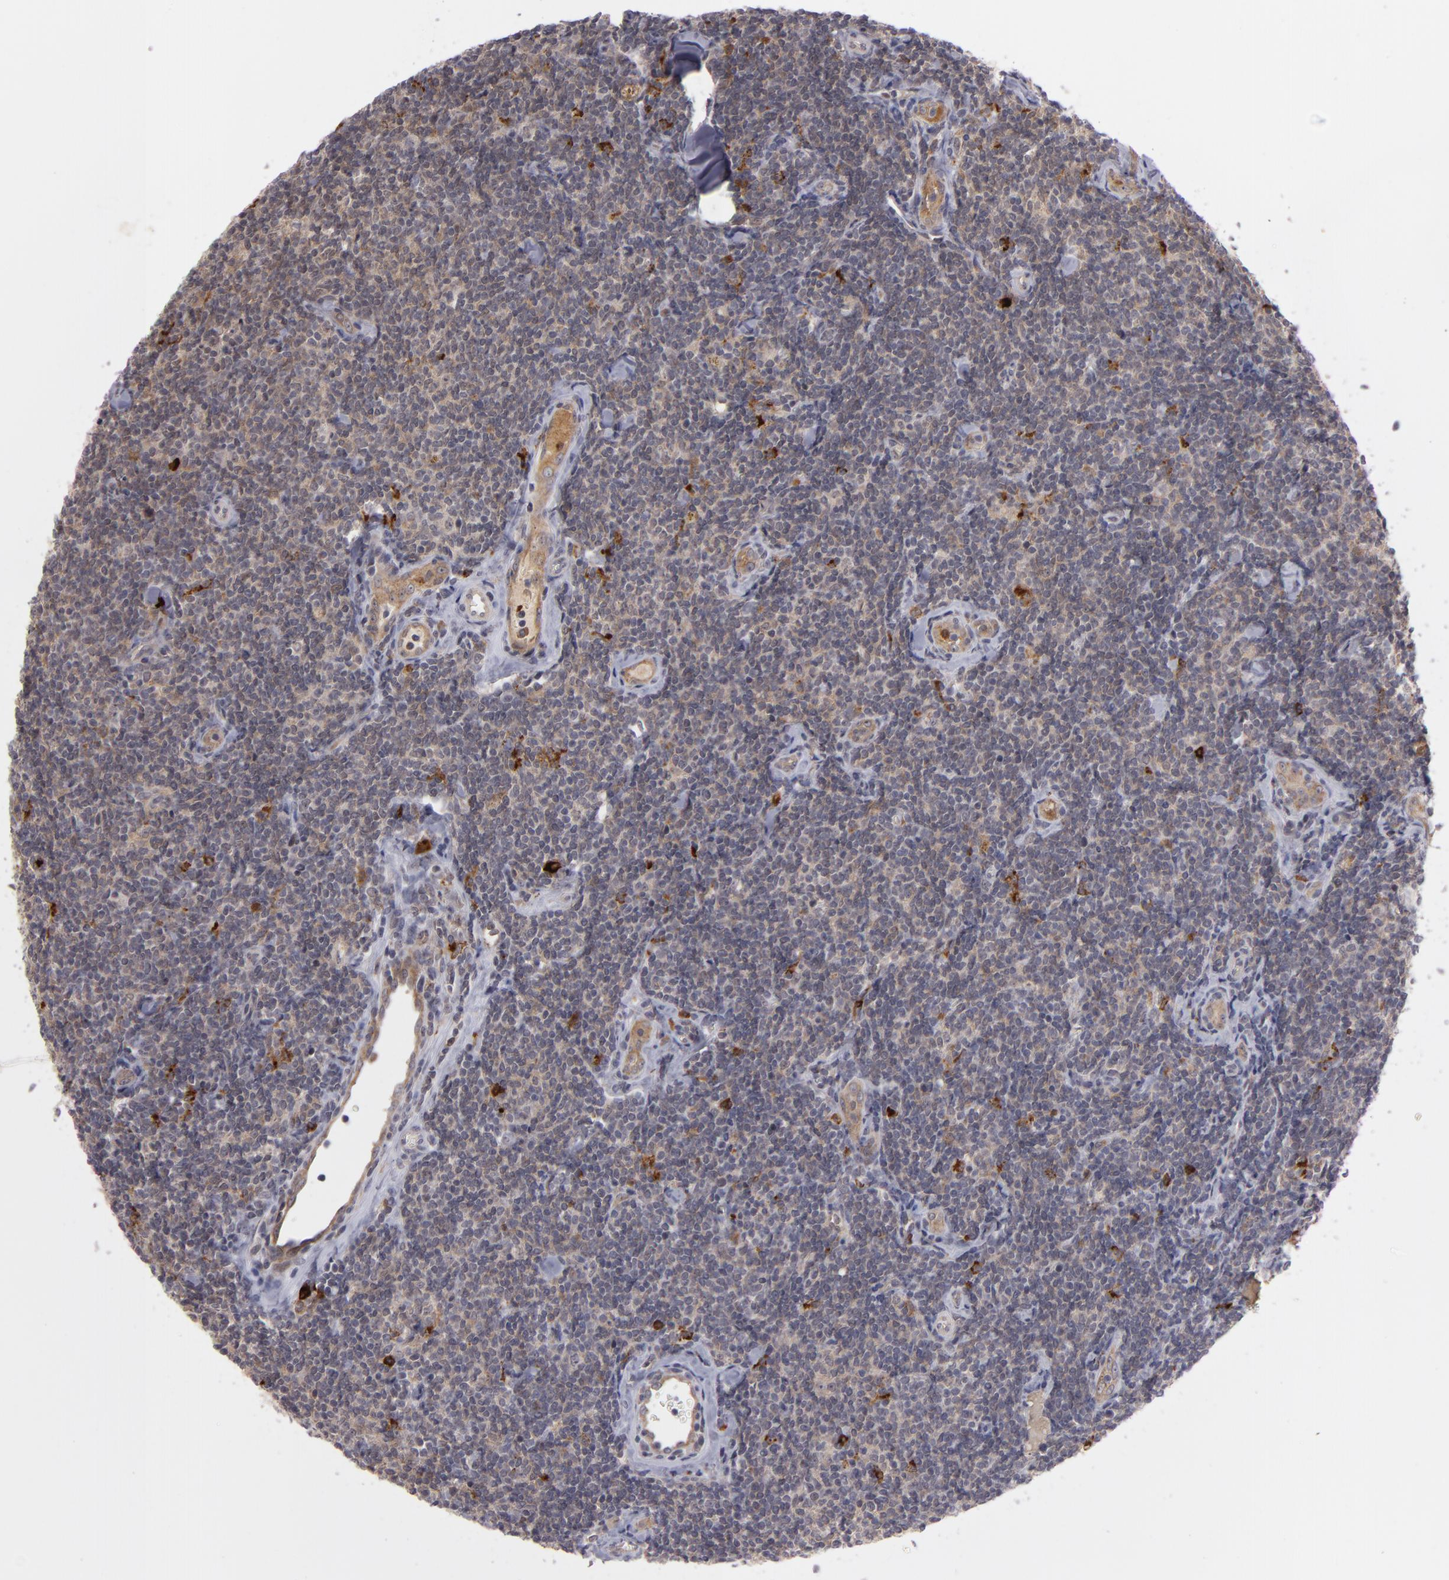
{"staining": {"intensity": "negative", "quantity": "none", "location": "none"}, "tissue": "lymphoma", "cell_type": "Tumor cells", "image_type": "cancer", "snomed": [{"axis": "morphology", "description": "Malignant lymphoma, non-Hodgkin's type, Low grade"}, {"axis": "topography", "description": "Lymph node"}], "caption": "Histopathology image shows no protein staining in tumor cells of lymphoma tissue.", "gene": "STX3", "patient": {"sex": "female", "age": 56}}